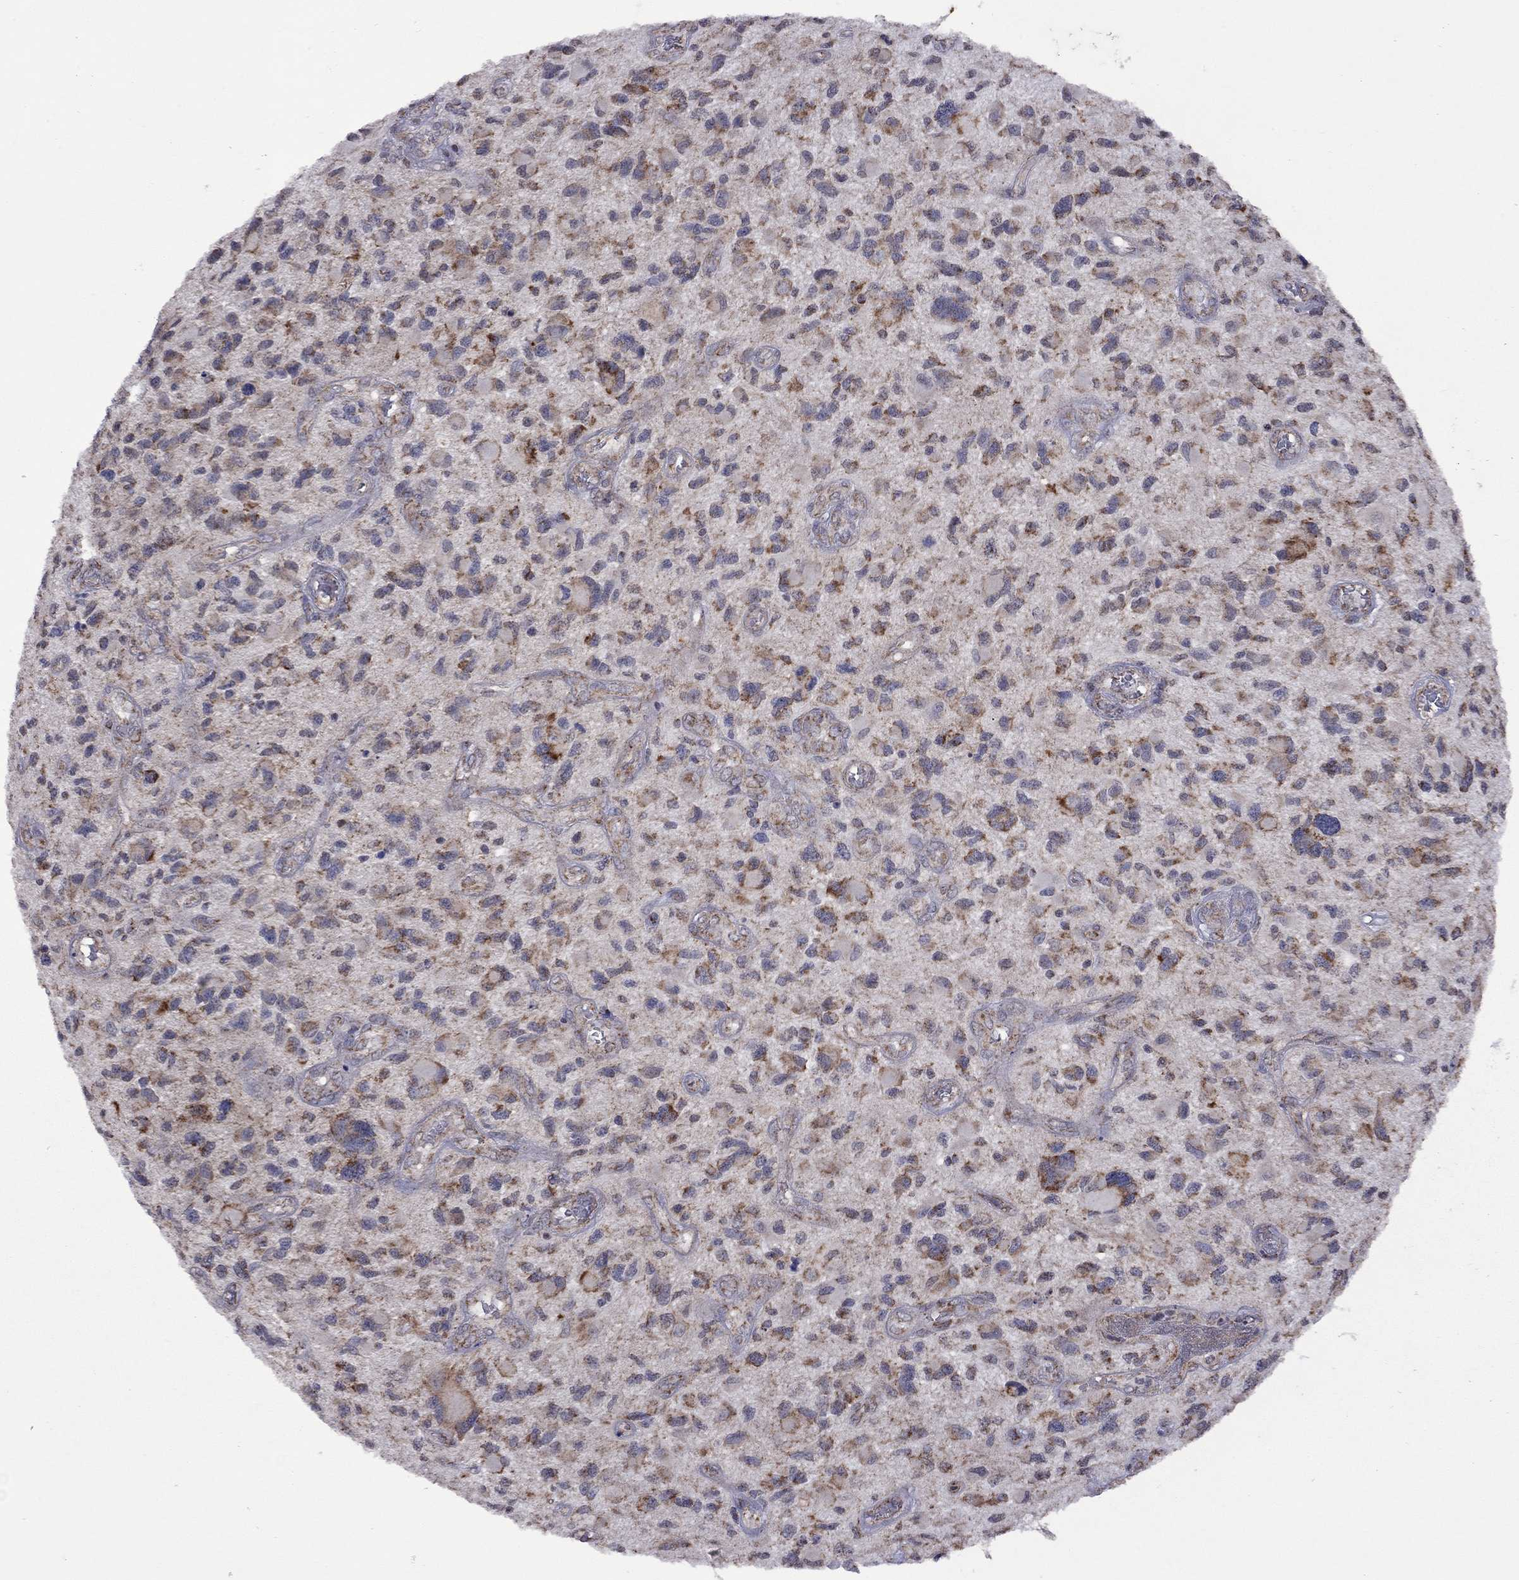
{"staining": {"intensity": "strong", "quantity": ">75%", "location": "cytoplasmic/membranous"}, "tissue": "glioma", "cell_type": "Tumor cells", "image_type": "cancer", "snomed": [{"axis": "morphology", "description": "Glioma, malignant, NOS"}, {"axis": "morphology", "description": "Glioma, malignant, High grade"}, {"axis": "topography", "description": "Brain"}], "caption": "Approximately >75% of tumor cells in human glioma exhibit strong cytoplasmic/membranous protein staining as visualized by brown immunohistochemical staining.", "gene": "NDUFB1", "patient": {"sex": "female", "age": 71}}